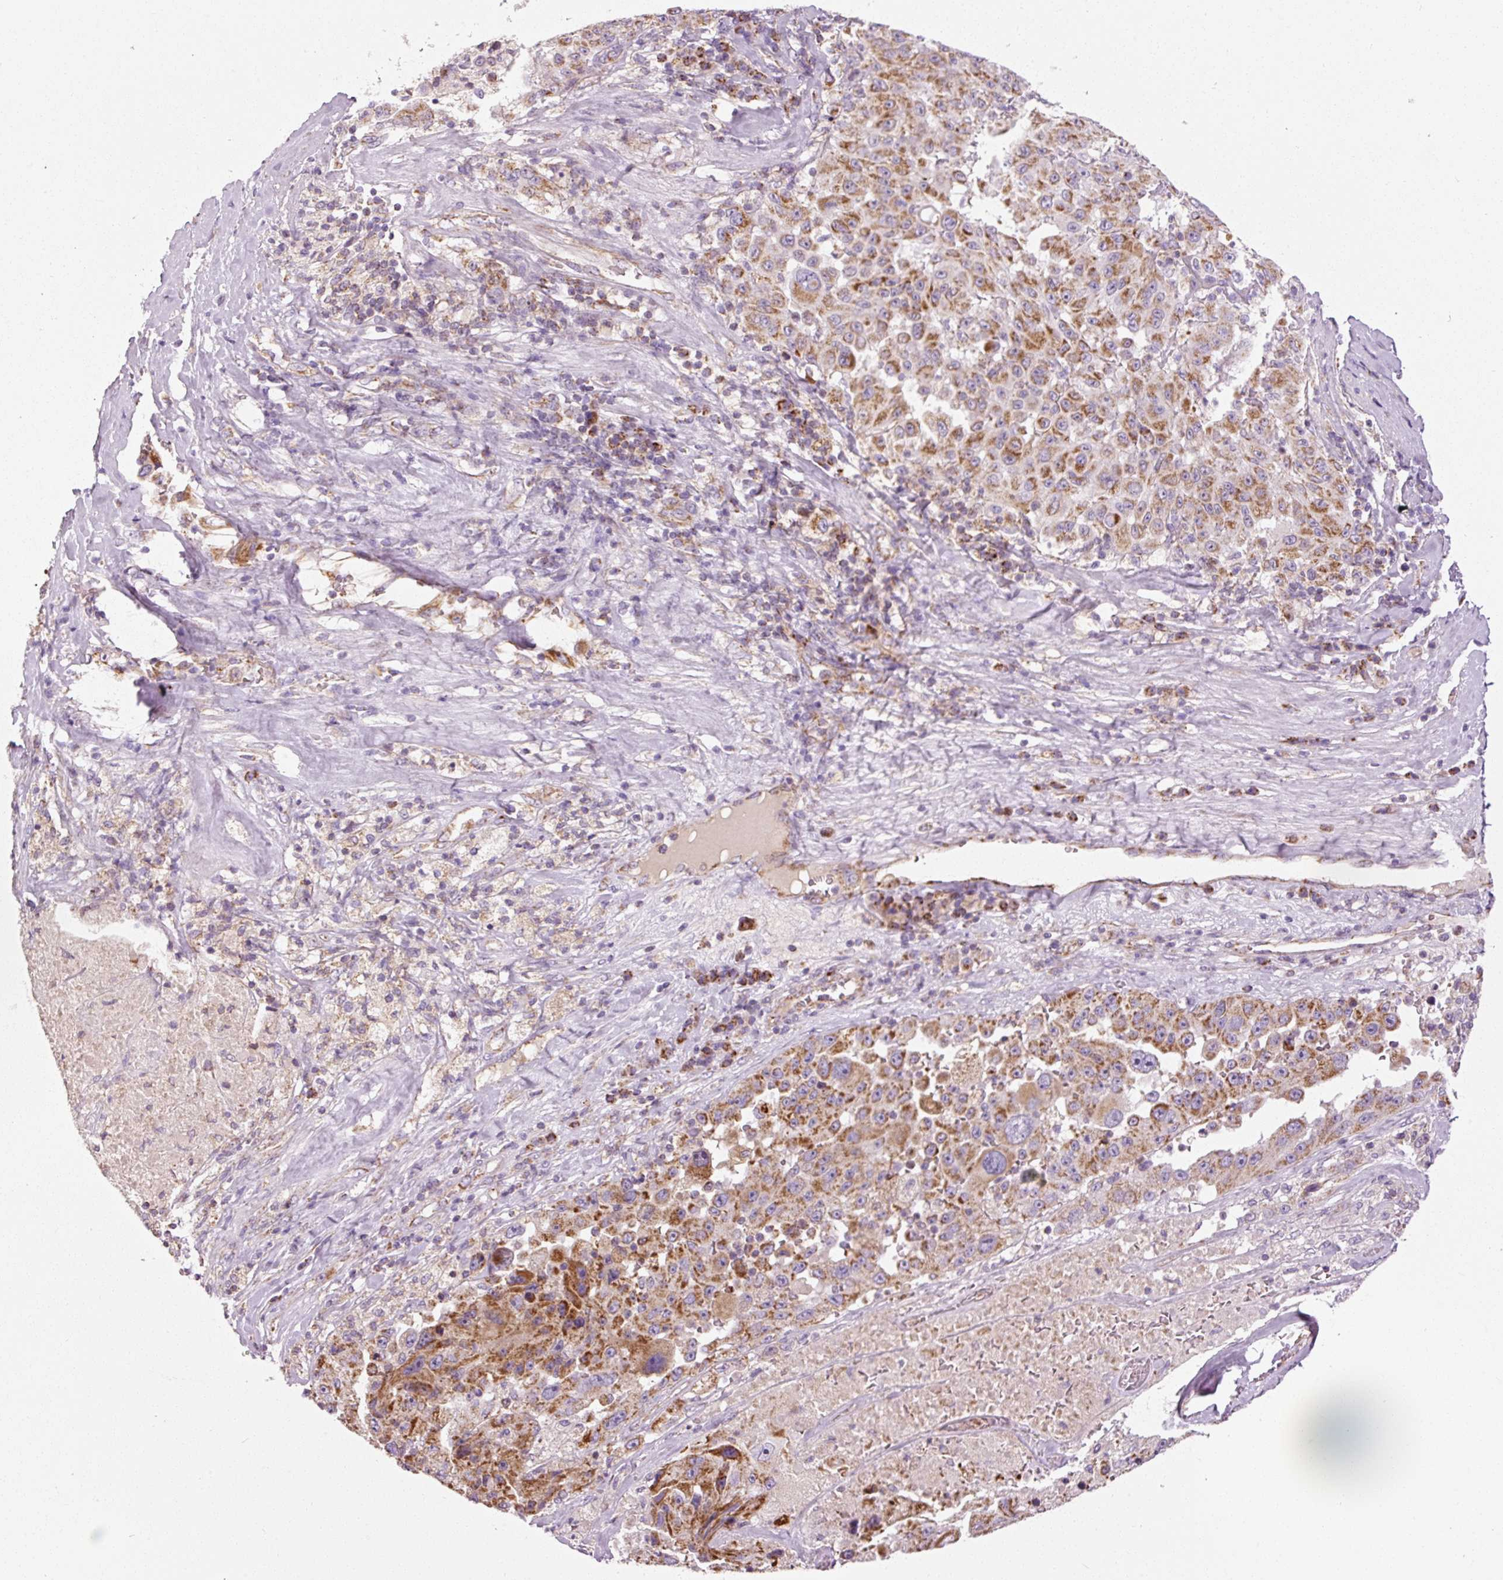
{"staining": {"intensity": "strong", "quantity": ">75%", "location": "cytoplasmic/membranous"}, "tissue": "melanoma", "cell_type": "Tumor cells", "image_type": "cancer", "snomed": [{"axis": "morphology", "description": "Malignant melanoma, Metastatic site"}, {"axis": "topography", "description": "Lymph node"}], "caption": "Strong cytoplasmic/membranous staining is identified in approximately >75% of tumor cells in melanoma. The staining was performed using DAB to visualize the protein expression in brown, while the nuclei were stained in blue with hematoxylin (Magnification: 20x).", "gene": "NDUFB4", "patient": {"sex": "male", "age": 62}}